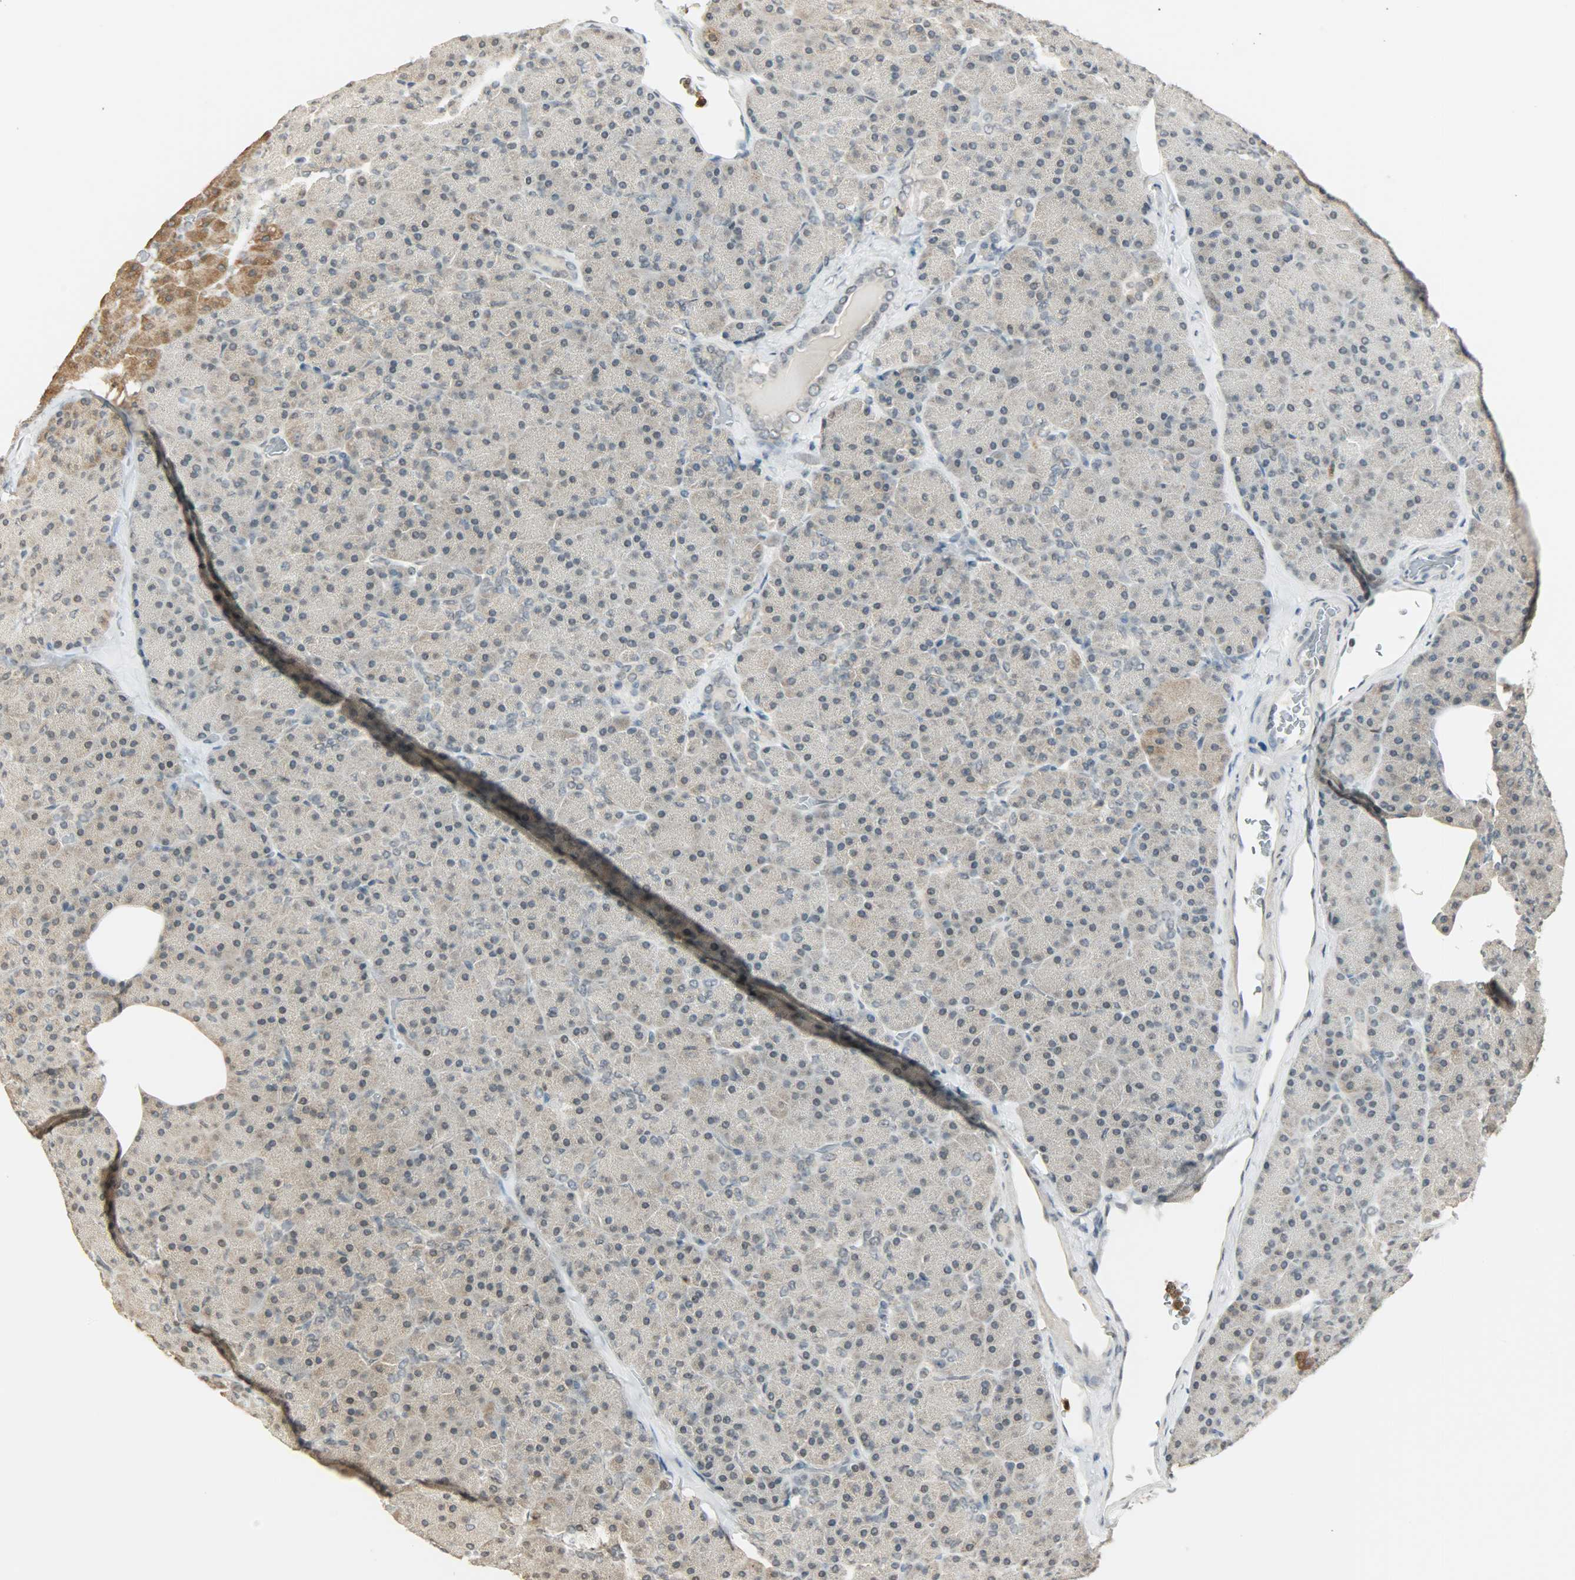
{"staining": {"intensity": "weak", "quantity": "25%-75%", "location": "cytoplasmic/membranous"}, "tissue": "pancreas", "cell_type": "Exocrine glandular cells", "image_type": "normal", "snomed": [{"axis": "morphology", "description": "Normal tissue, NOS"}, {"axis": "topography", "description": "Pancreas"}], "caption": "An immunohistochemistry (IHC) histopathology image of benign tissue is shown. Protein staining in brown highlights weak cytoplasmic/membranous positivity in pancreas within exocrine glandular cells.", "gene": "SMARCA5", "patient": {"sex": "female", "age": 35}}